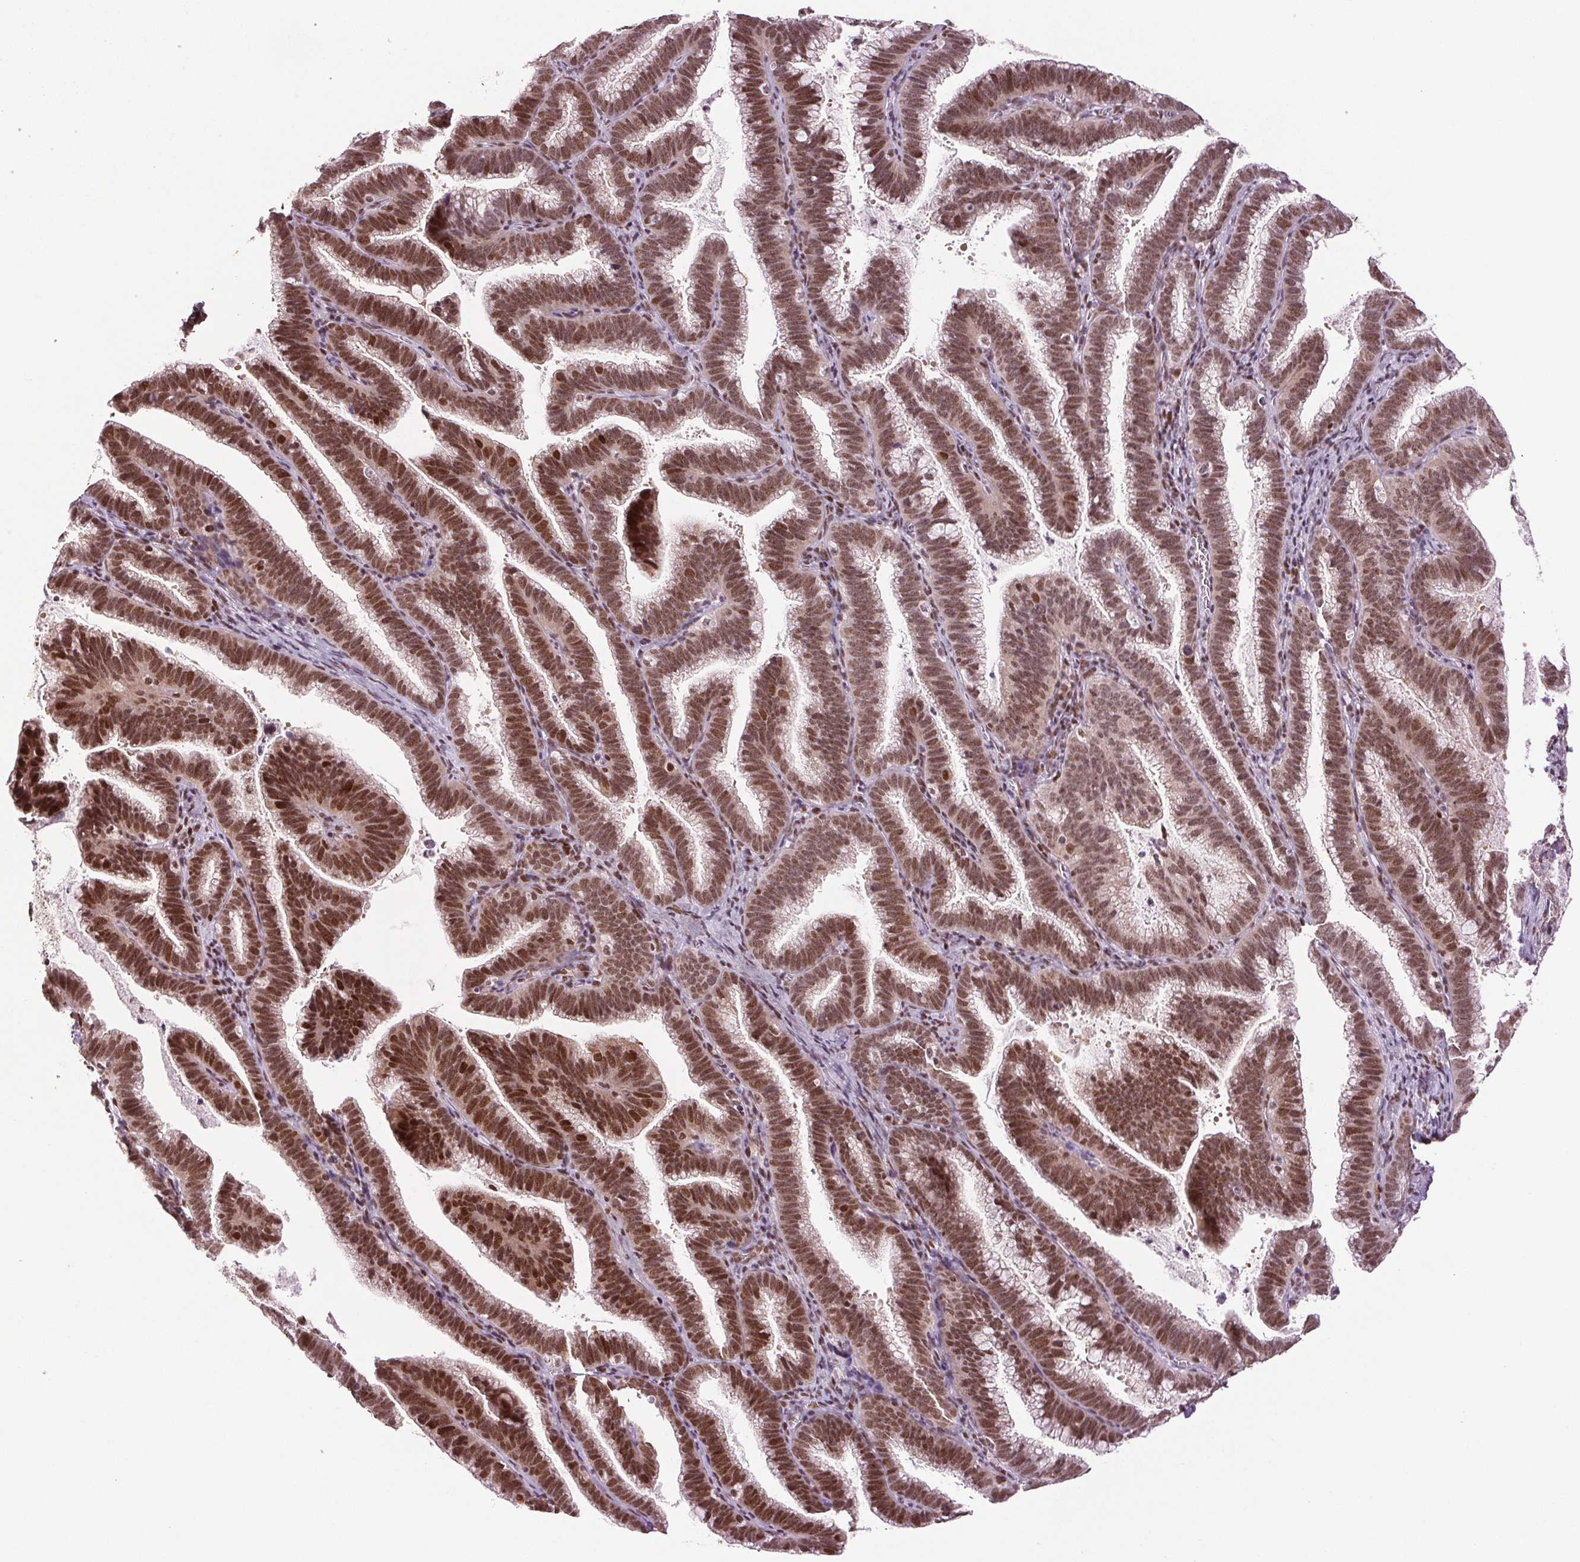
{"staining": {"intensity": "moderate", "quantity": ">75%", "location": "nuclear"}, "tissue": "cervical cancer", "cell_type": "Tumor cells", "image_type": "cancer", "snomed": [{"axis": "morphology", "description": "Squamous cell carcinoma, NOS"}, {"axis": "topography", "description": "Cervix"}], "caption": "Squamous cell carcinoma (cervical) stained with IHC reveals moderate nuclear expression in about >75% of tumor cells.", "gene": "XPC", "patient": {"sex": "female", "age": 39}}